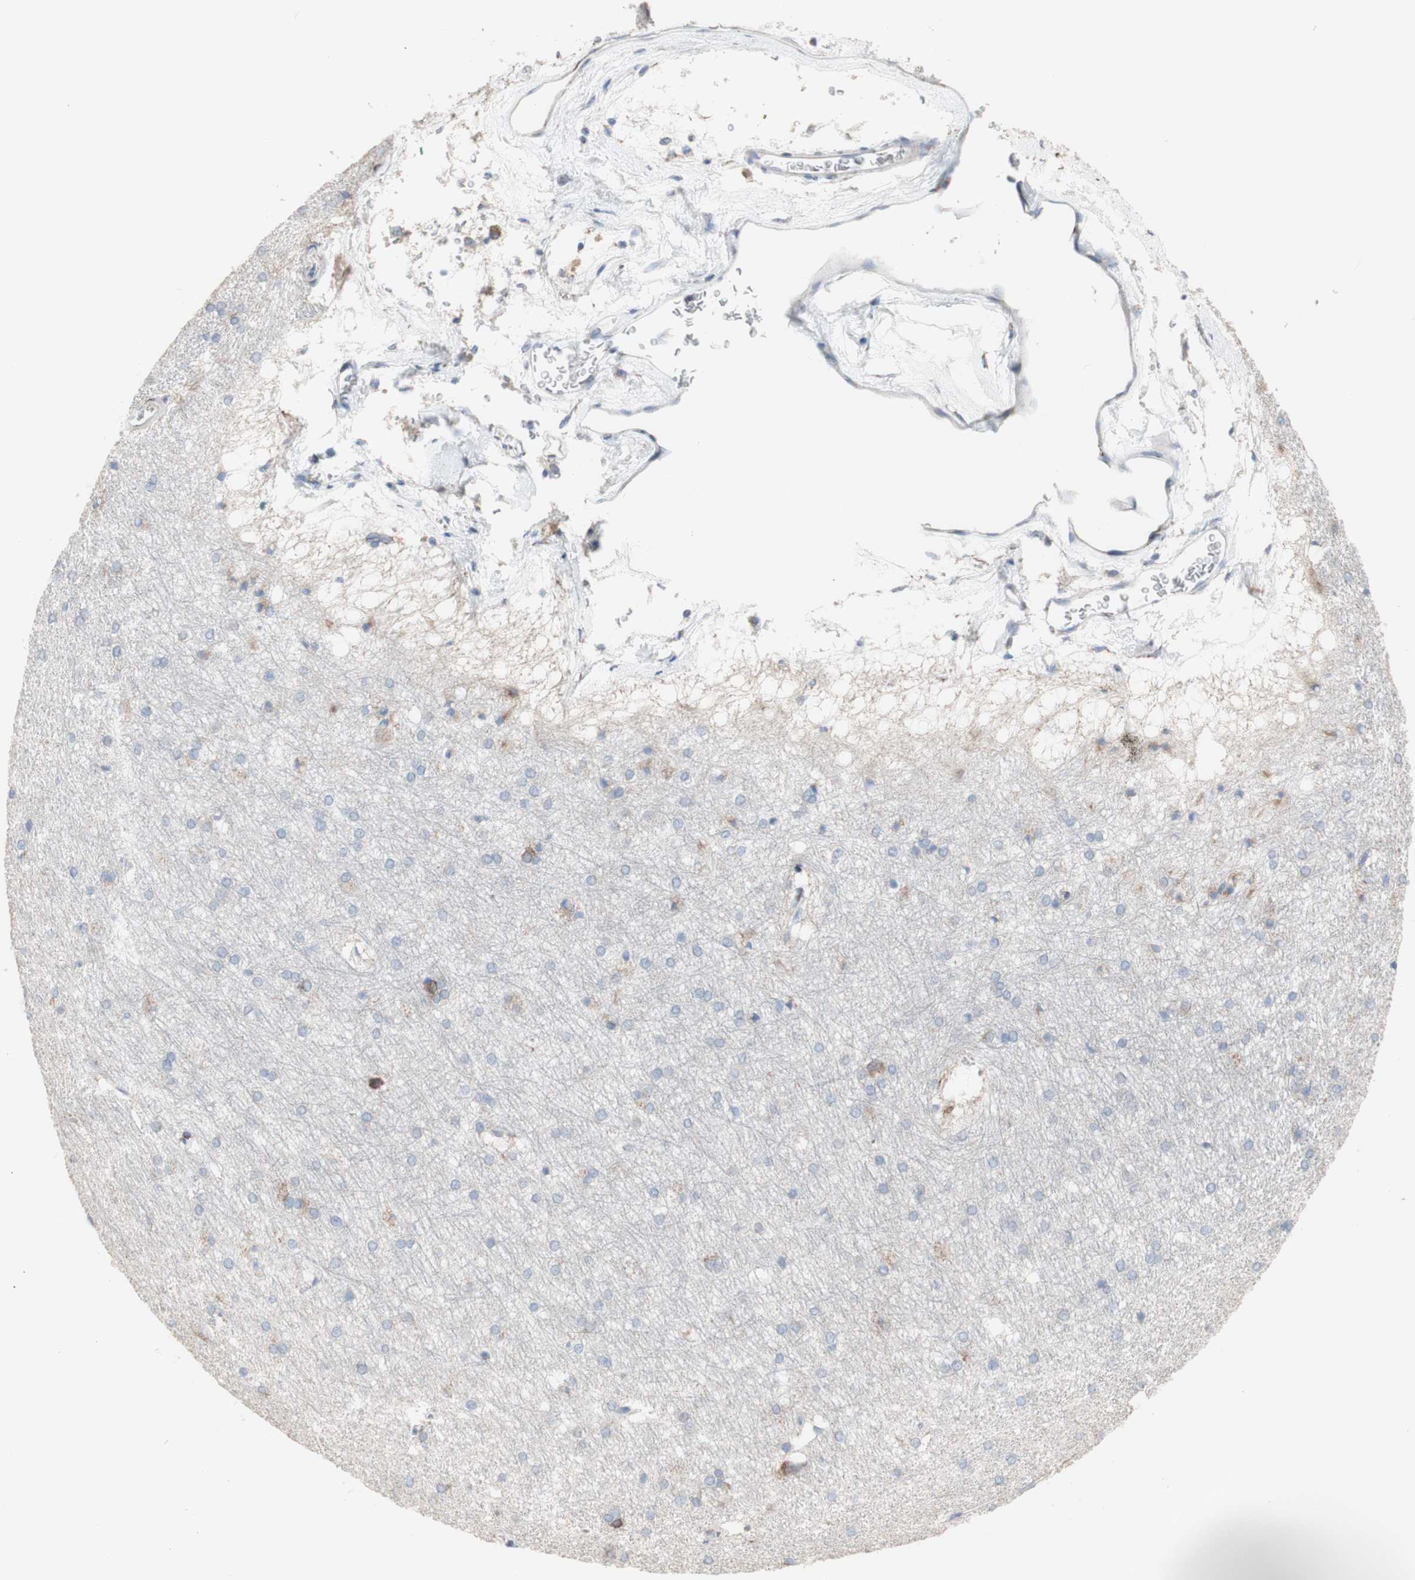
{"staining": {"intensity": "negative", "quantity": "none", "location": "none"}, "tissue": "hippocampus", "cell_type": "Glial cells", "image_type": "normal", "snomed": [{"axis": "morphology", "description": "Normal tissue, NOS"}, {"axis": "topography", "description": "Hippocampus"}], "caption": "Immunohistochemistry (IHC) micrograph of unremarkable hippocampus stained for a protein (brown), which exhibits no expression in glial cells. (Stains: DAB (3,3'-diaminobenzidine) immunohistochemistry (IHC) with hematoxylin counter stain, Microscopy: brightfield microscopy at high magnification).", "gene": "AGPAT5", "patient": {"sex": "female", "age": 19}}